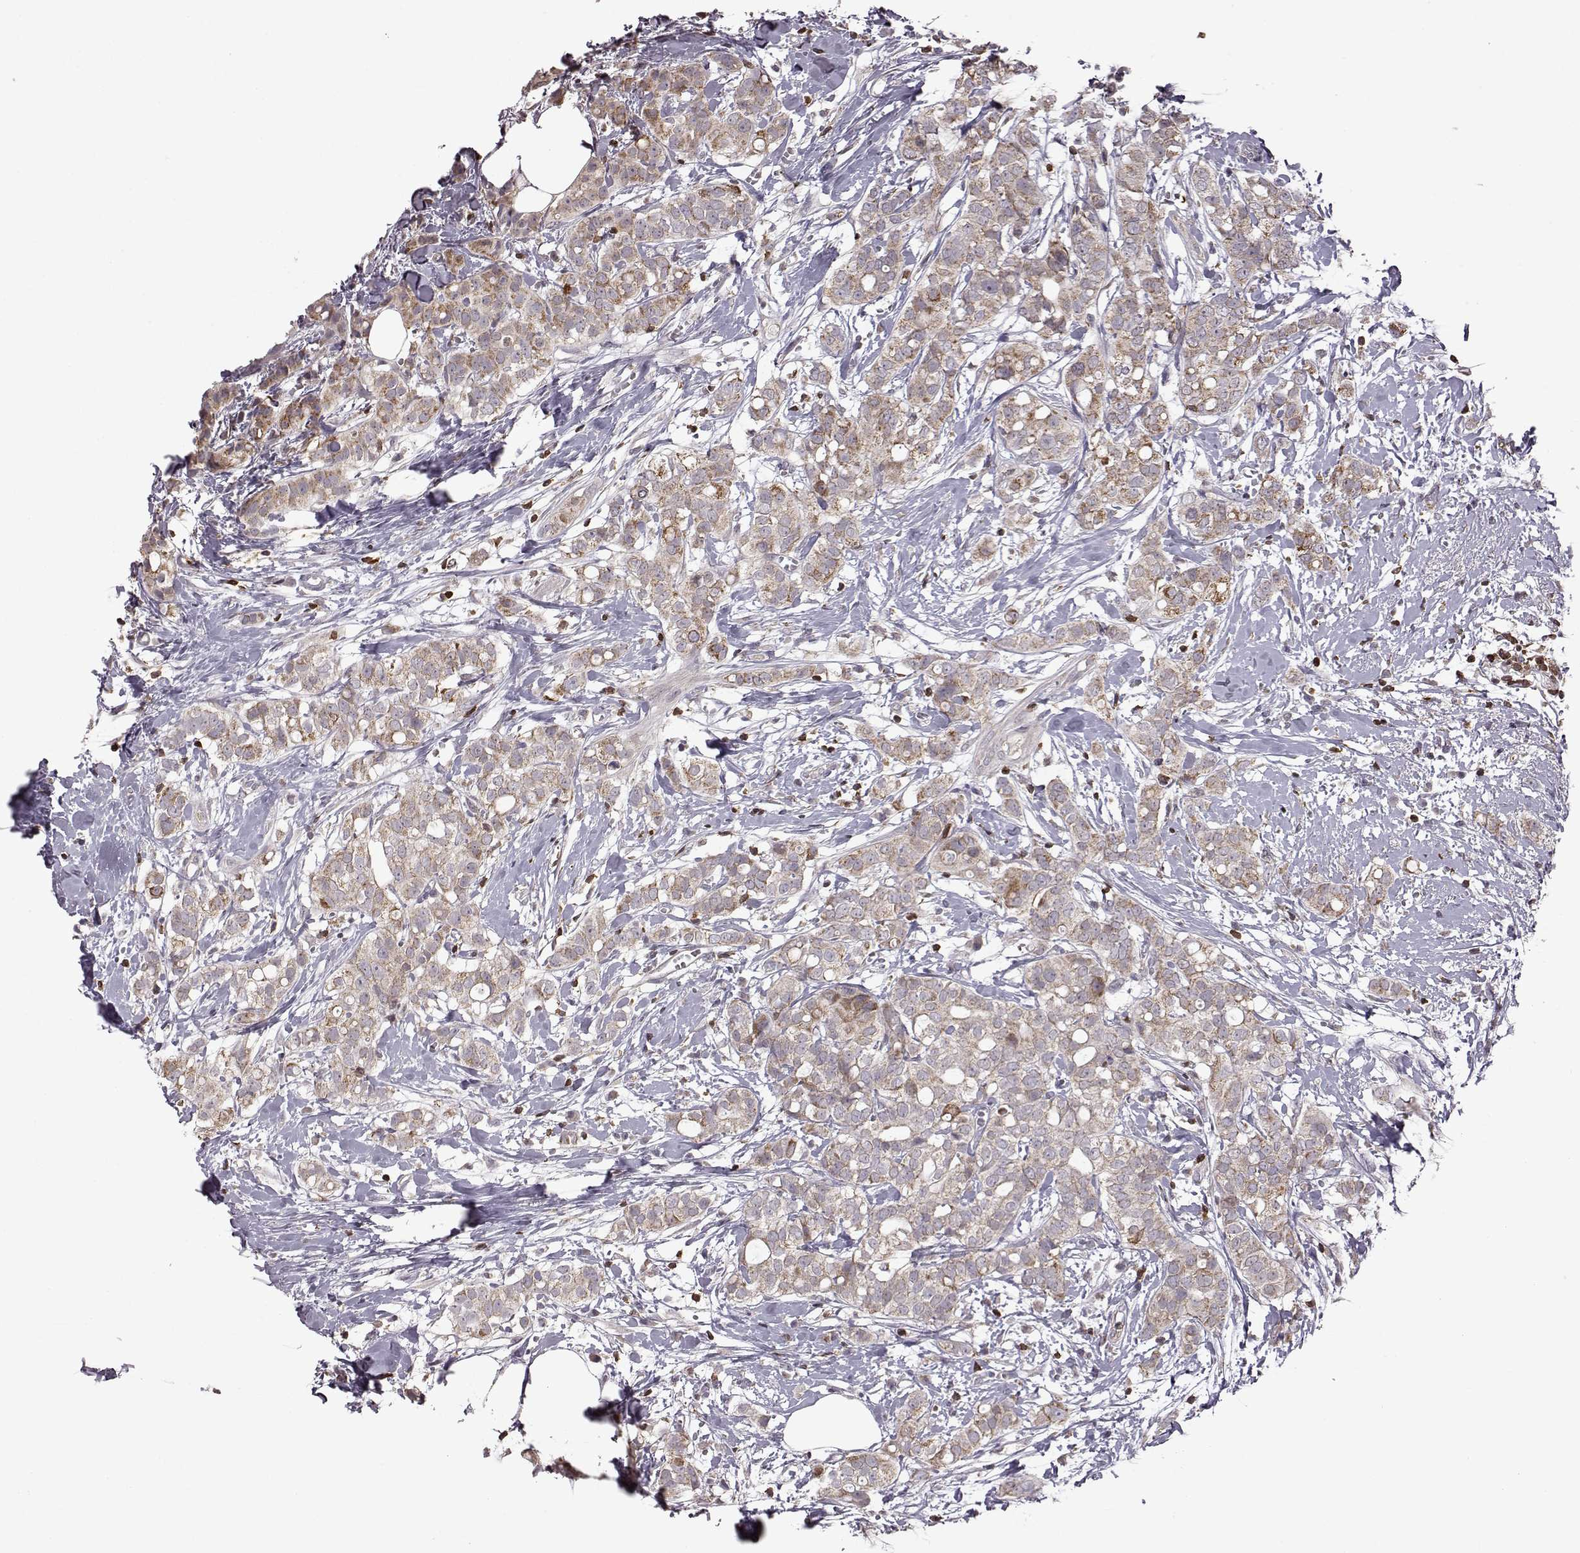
{"staining": {"intensity": "moderate", "quantity": "25%-75%", "location": "cytoplasmic/membranous"}, "tissue": "breast cancer", "cell_type": "Tumor cells", "image_type": "cancer", "snomed": [{"axis": "morphology", "description": "Duct carcinoma"}, {"axis": "topography", "description": "Breast"}], "caption": "Breast cancer tissue exhibits moderate cytoplasmic/membranous staining in approximately 25%-75% of tumor cells", "gene": "DOK2", "patient": {"sex": "female", "age": 40}}